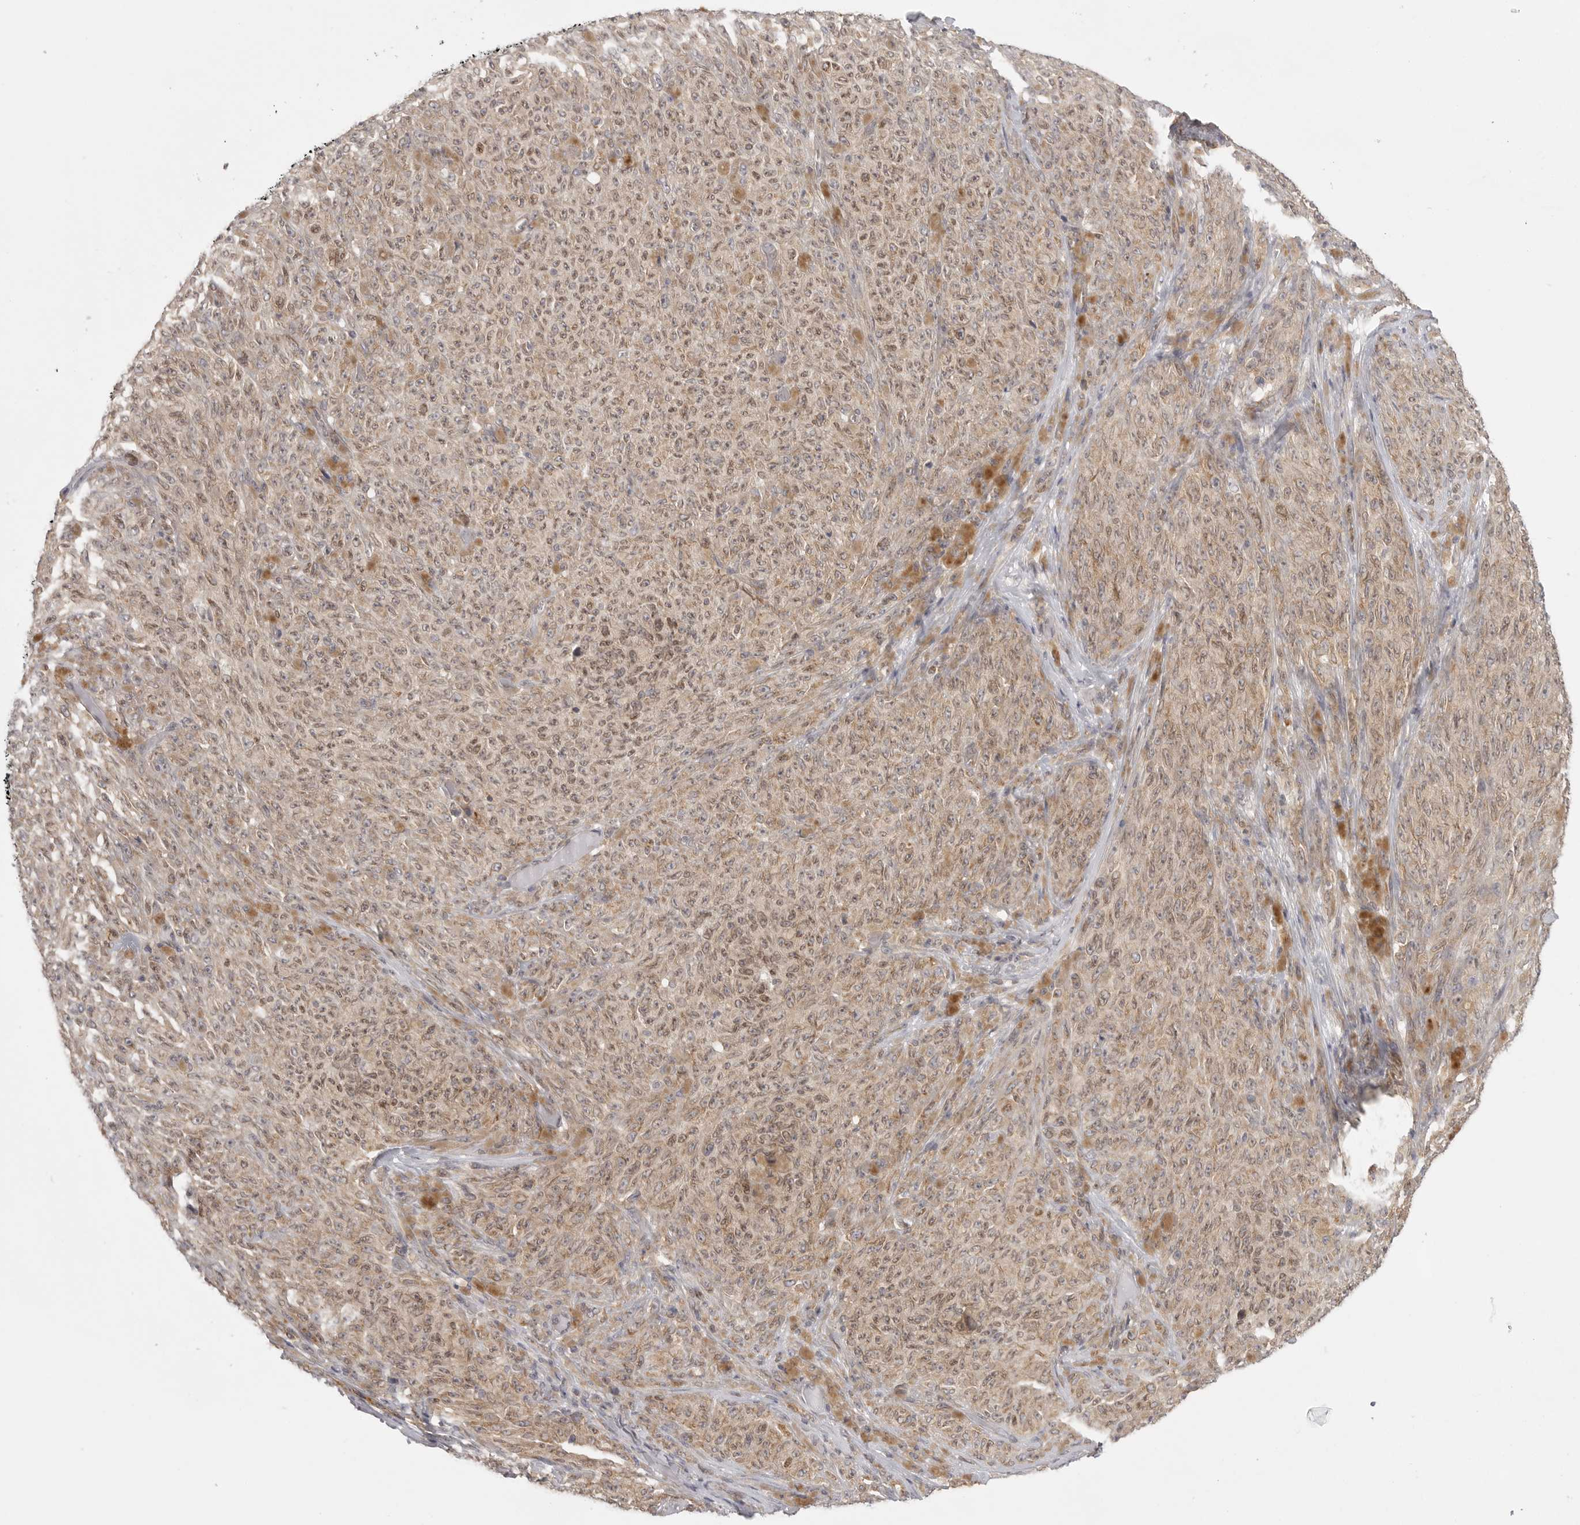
{"staining": {"intensity": "moderate", "quantity": ">75%", "location": "cytoplasmic/membranous,nuclear"}, "tissue": "melanoma", "cell_type": "Tumor cells", "image_type": "cancer", "snomed": [{"axis": "morphology", "description": "Malignant melanoma, NOS"}, {"axis": "topography", "description": "Skin"}], "caption": "Malignant melanoma was stained to show a protein in brown. There is medium levels of moderate cytoplasmic/membranous and nuclear staining in approximately >75% of tumor cells.", "gene": "CERS2", "patient": {"sex": "female", "age": 82}}